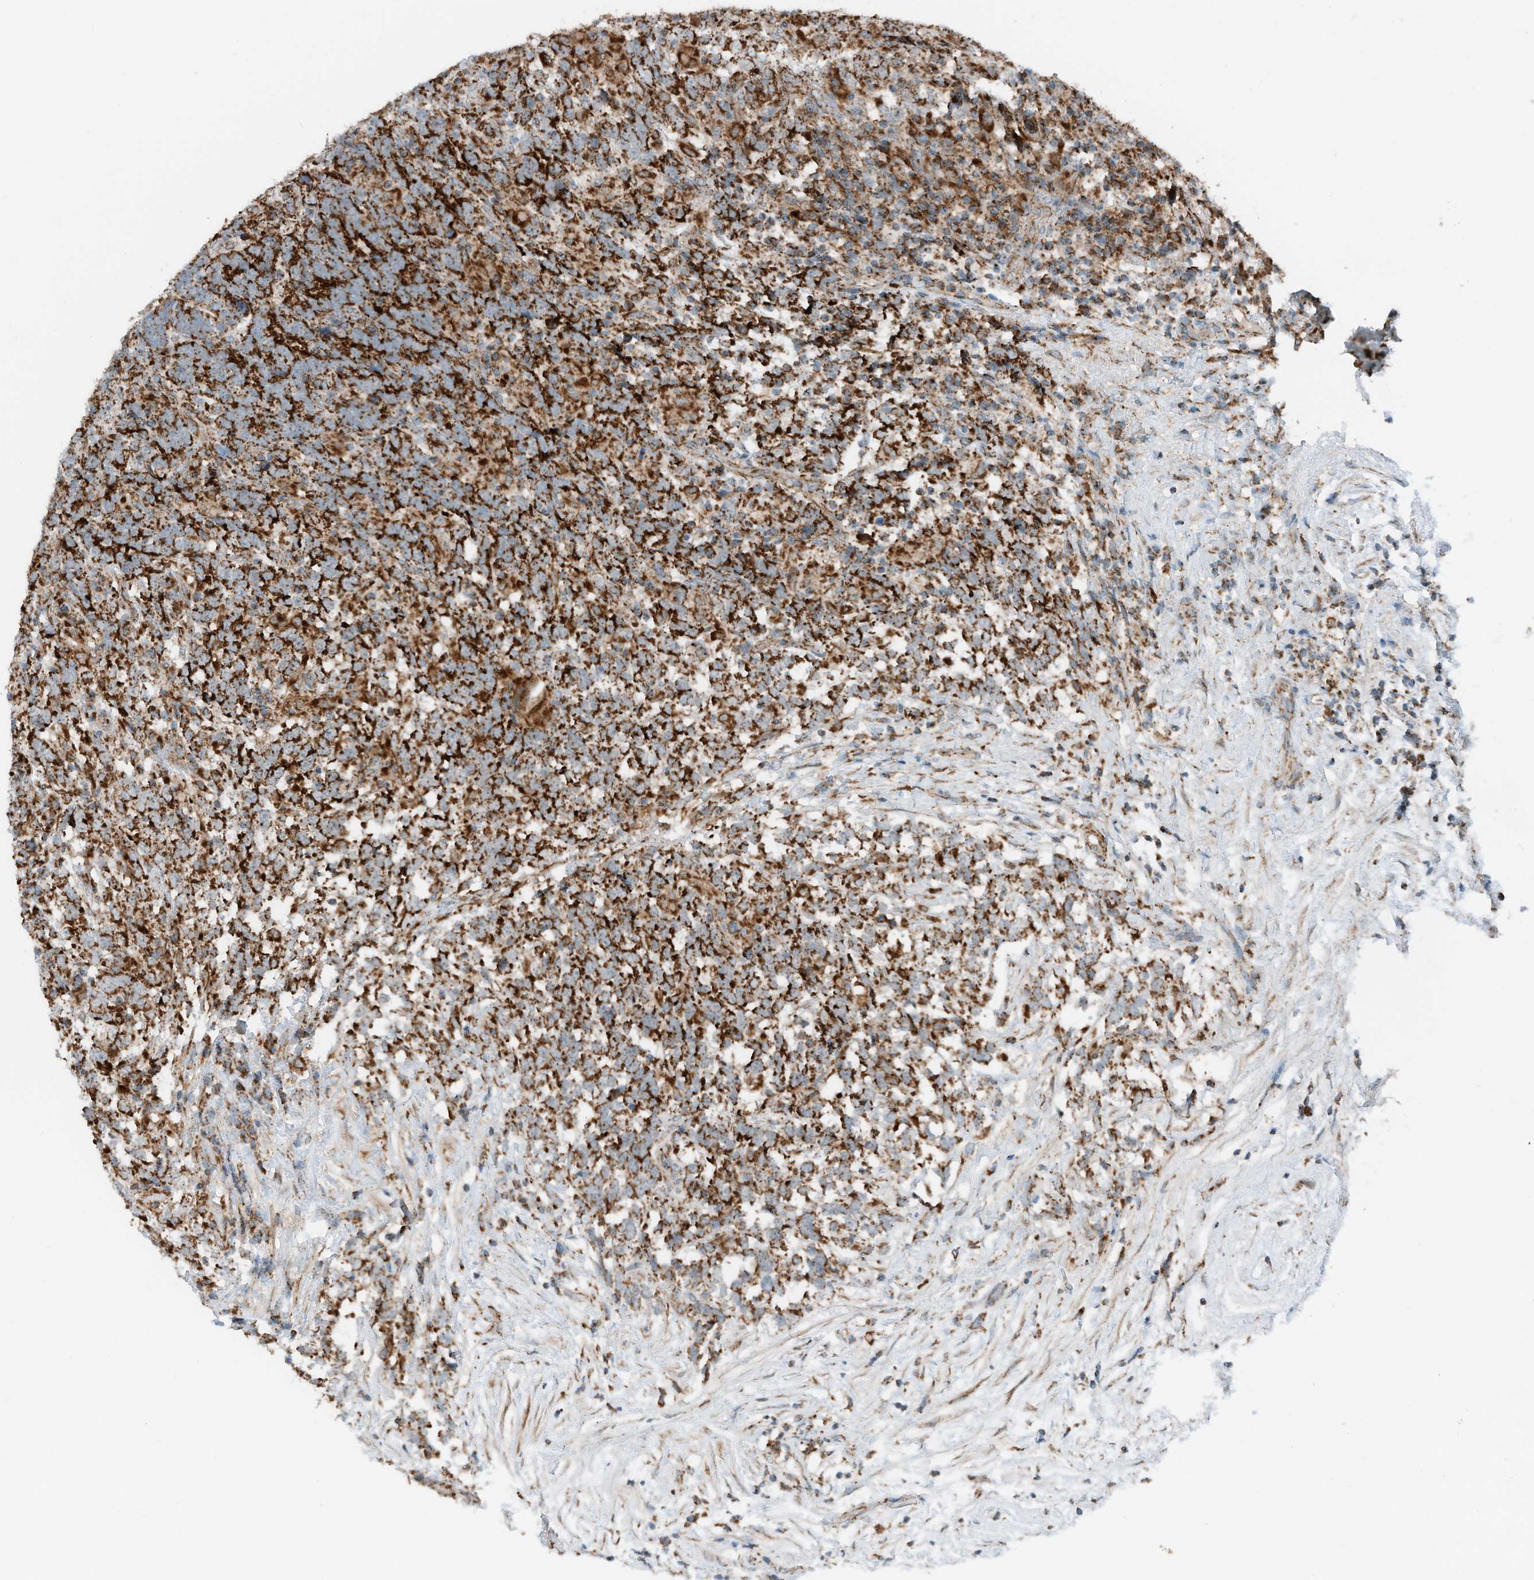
{"staining": {"intensity": "strong", "quantity": ">75%", "location": "cytoplasmic/membranous"}, "tissue": "testis cancer", "cell_type": "Tumor cells", "image_type": "cancer", "snomed": [{"axis": "morphology", "description": "Carcinoma, Embryonal, NOS"}, {"axis": "topography", "description": "Testis"}], "caption": "DAB immunohistochemical staining of embryonal carcinoma (testis) demonstrates strong cytoplasmic/membranous protein staining in approximately >75% of tumor cells.", "gene": "RMND1", "patient": {"sex": "male", "age": 26}}